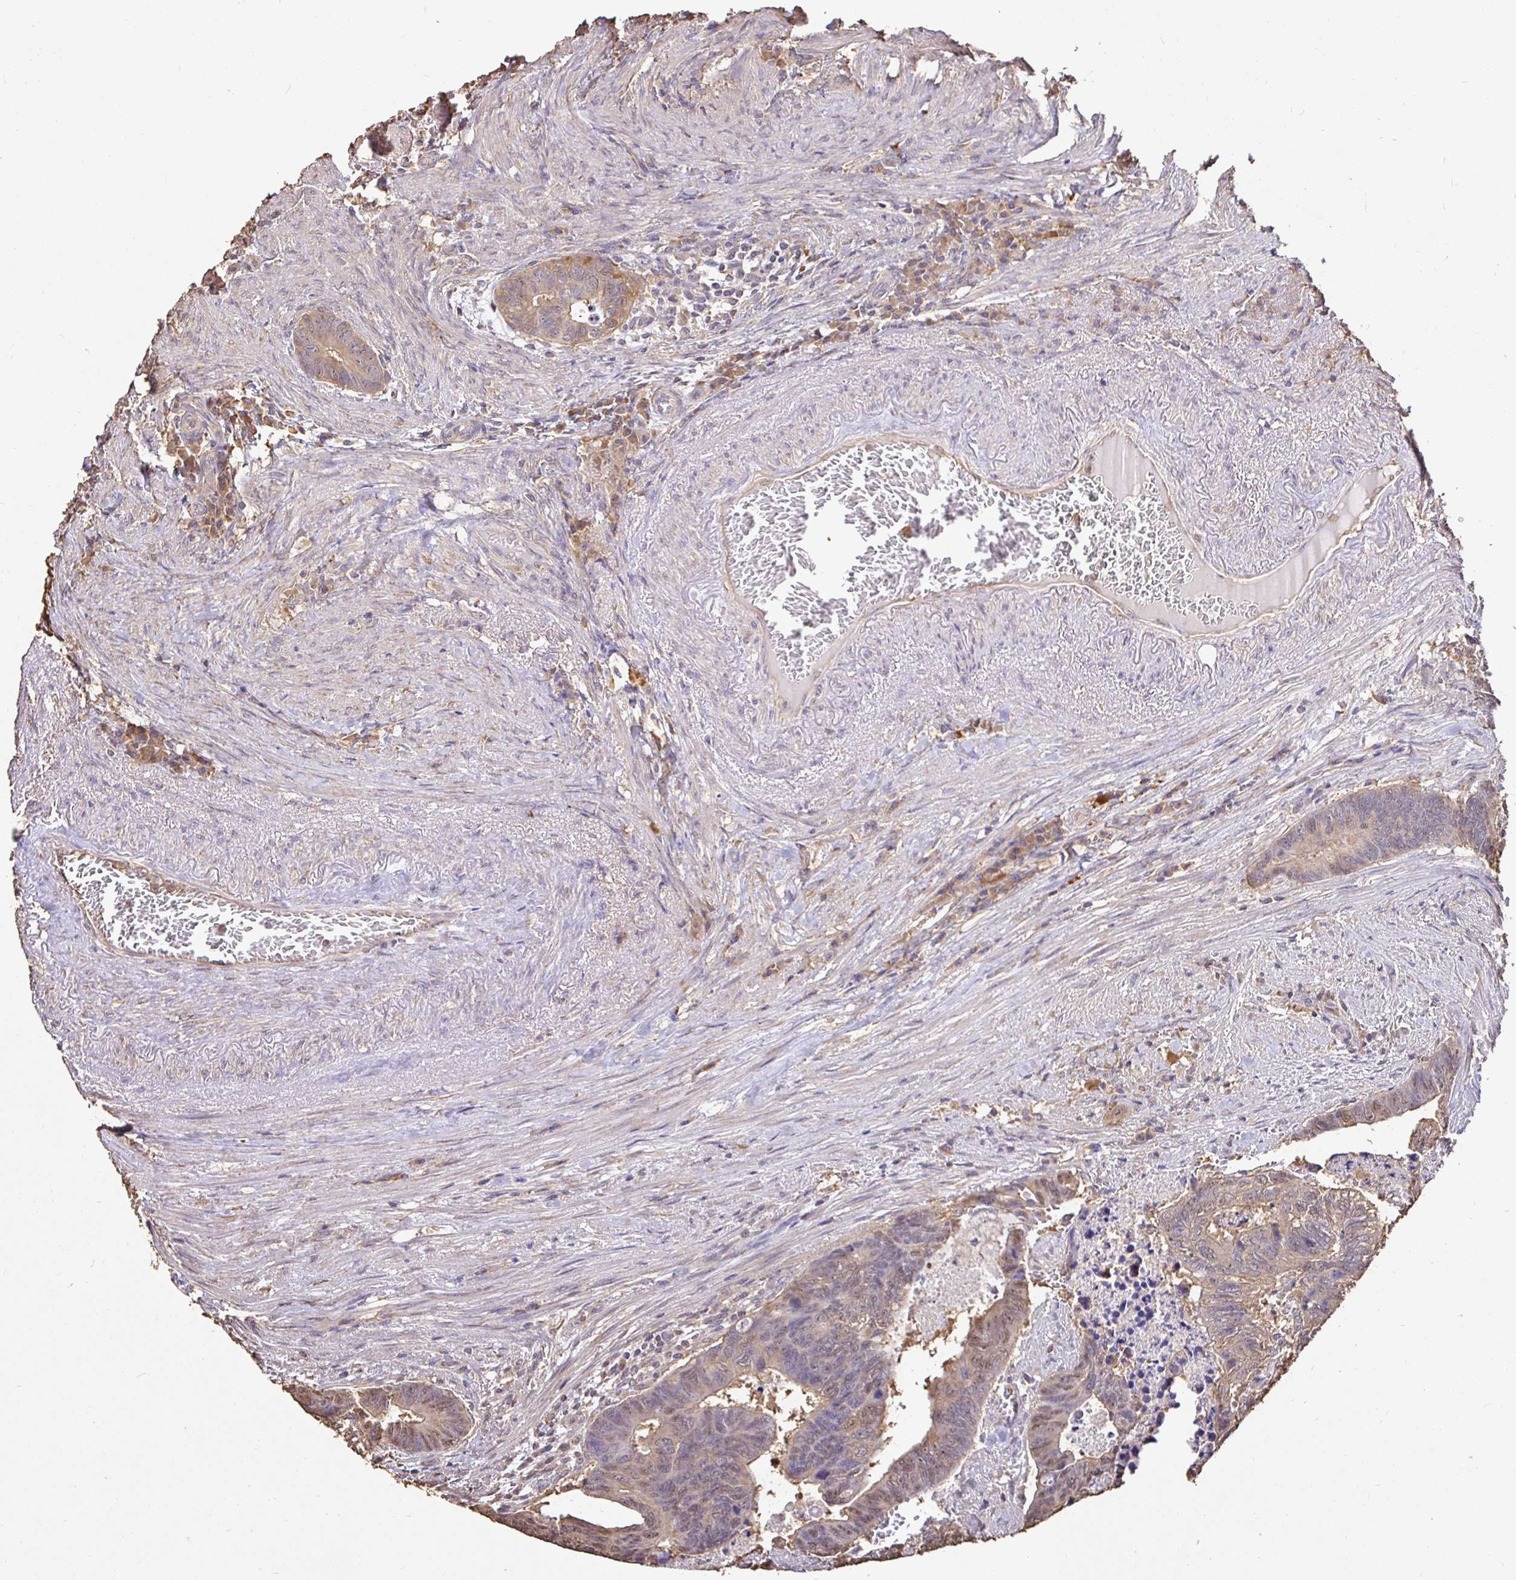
{"staining": {"intensity": "weak", "quantity": "25%-75%", "location": "cytoplasmic/membranous"}, "tissue": "colorectal cancer", "cell_type": "Tumor cells", "image_type": "cancer", "snomed": [{"axis": "morphology", "description": "Adenocarcinoma, NOS"}, {"axis": "topography", "description": "Colon"}], "caption": "Immunohistochemical staining of human colorectal adenocarcinoma reveals low levels of weak cytoplasmic/membranous staining in about 25%-75% of tumor cells.", "gene": "MAPK8IP3", "patient": {"sex": "male", "age": 62}}